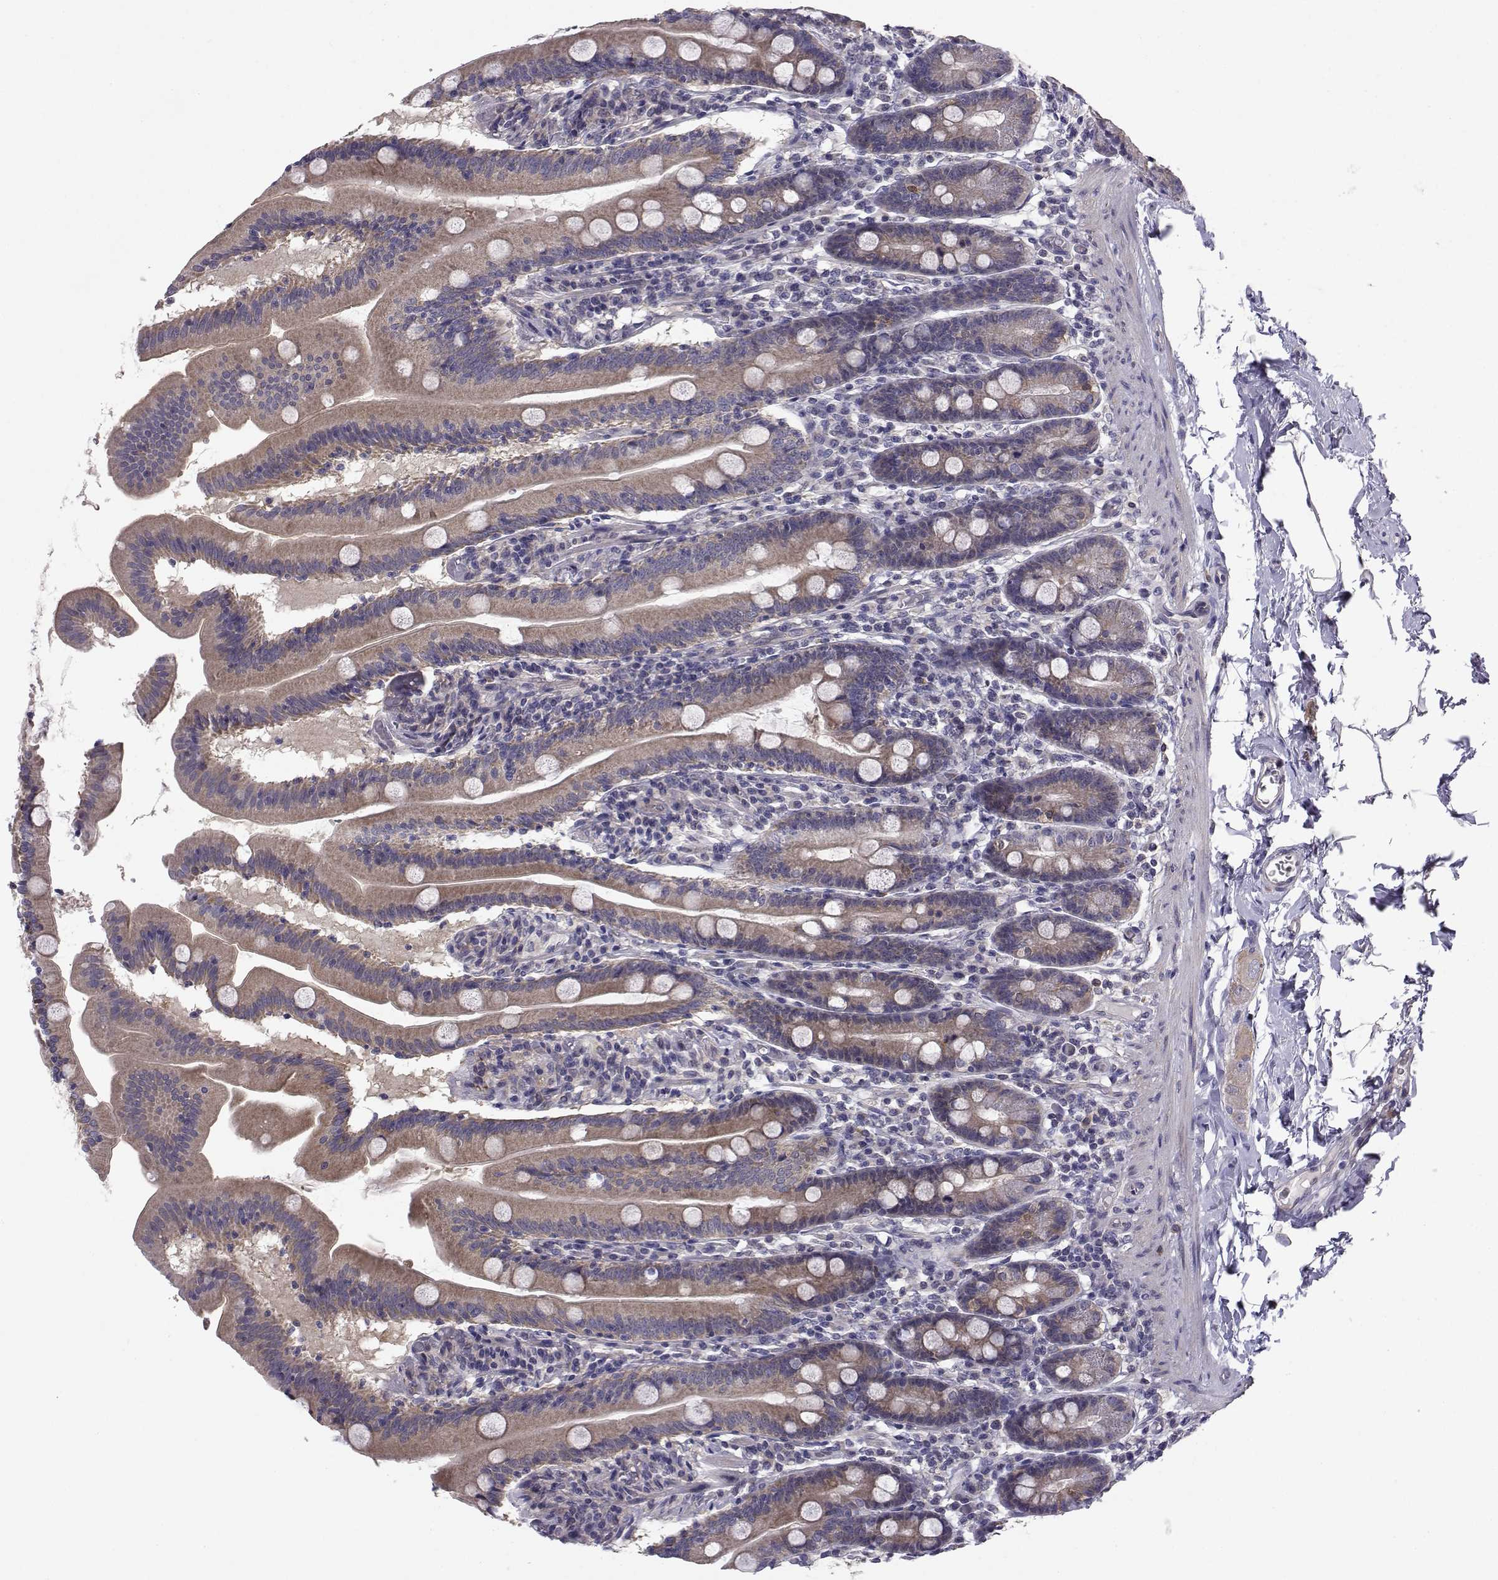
{"staining": {"intensity": "moderate", "quantity": ">75%", "location": "cytoplasmic/membranous"}, "tissue": "small intestine", "cell_type": "Glandular cells", "image_type": "normal", "snomed": [{"axis": "morphology", "description": "Normal tissue, NOS"}, {"axis": "topography", "description": "Small intestine"}], "caption": "A high-resolution photomicrograph shows immunohistochemistry (IHC) staining of unremarkable small intestine, which shows moderate cytoplasmic/membranous positivity in approximately >75% of glandular cells.", "gene": "PEX5L", "patient": {"sex": "male", "age": 37}}